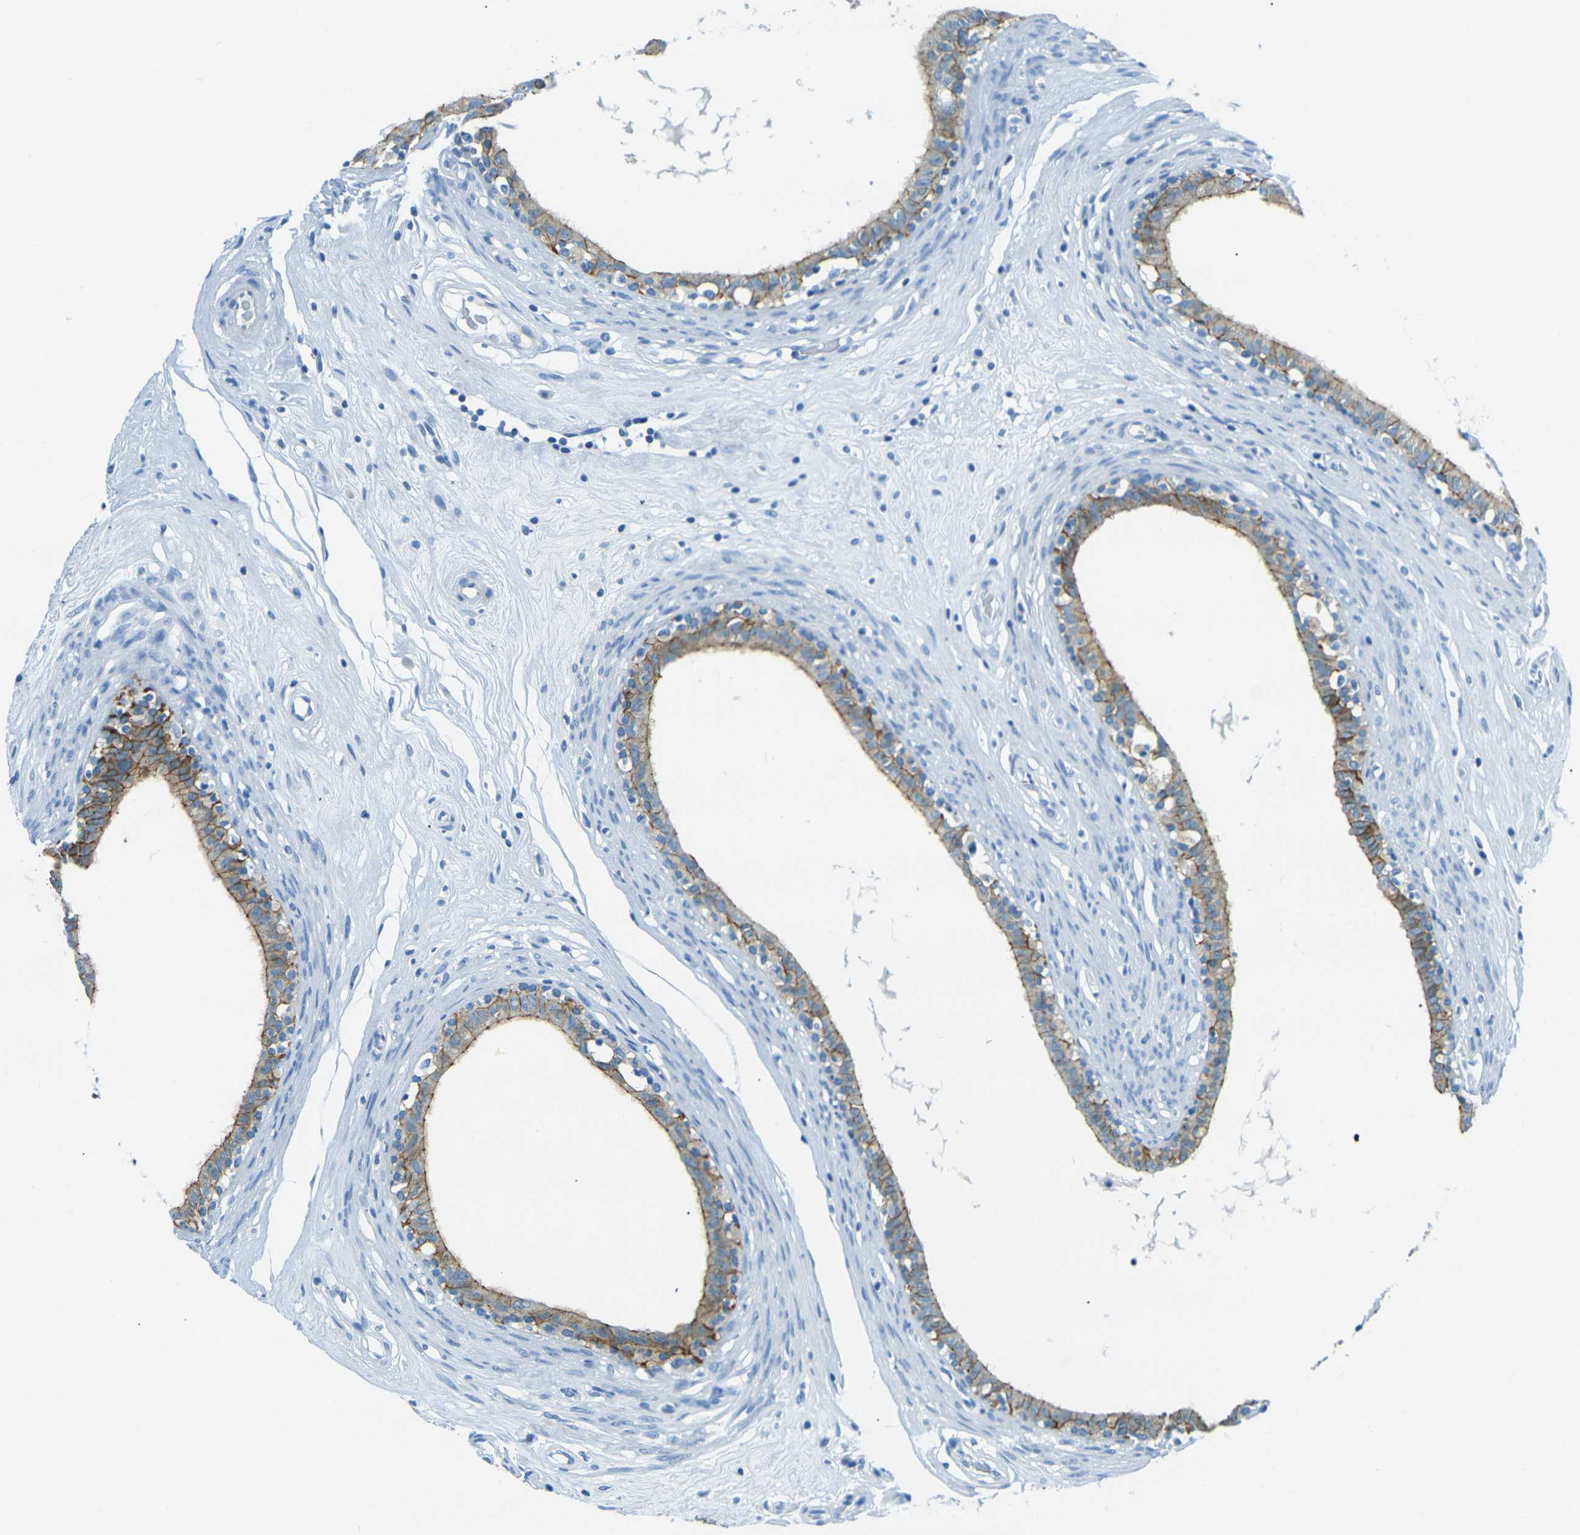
{"staining": {"intensity": "moderate", "quantity": "25%-75%", "location": "cytoplasmic/membranous"}, "tissue": "epididymis", "cell_type": "Glandular cells", "image_type": "normal", "snomed": [{"axis": "morphology", "description": "Normal tissue, NOS"}, {"axis": "morphology", "description": "Inflammation, NOS"}, {"axis": "topography", "description": "Epididymis"}], "caption": "Glandular cells reveal medium levels of moderate cytoplasmic/membranous positivity in approximately 25%-75% of cells in benign epididymis. The staining is performed using DAB (3,3'-diaminobenzidine) brown chromogen to label protein expression. The nuclei are counter-stained blue using hematoxylin.", "gene": "OCLN", "patient": {"sex": "male", "age": 84}}